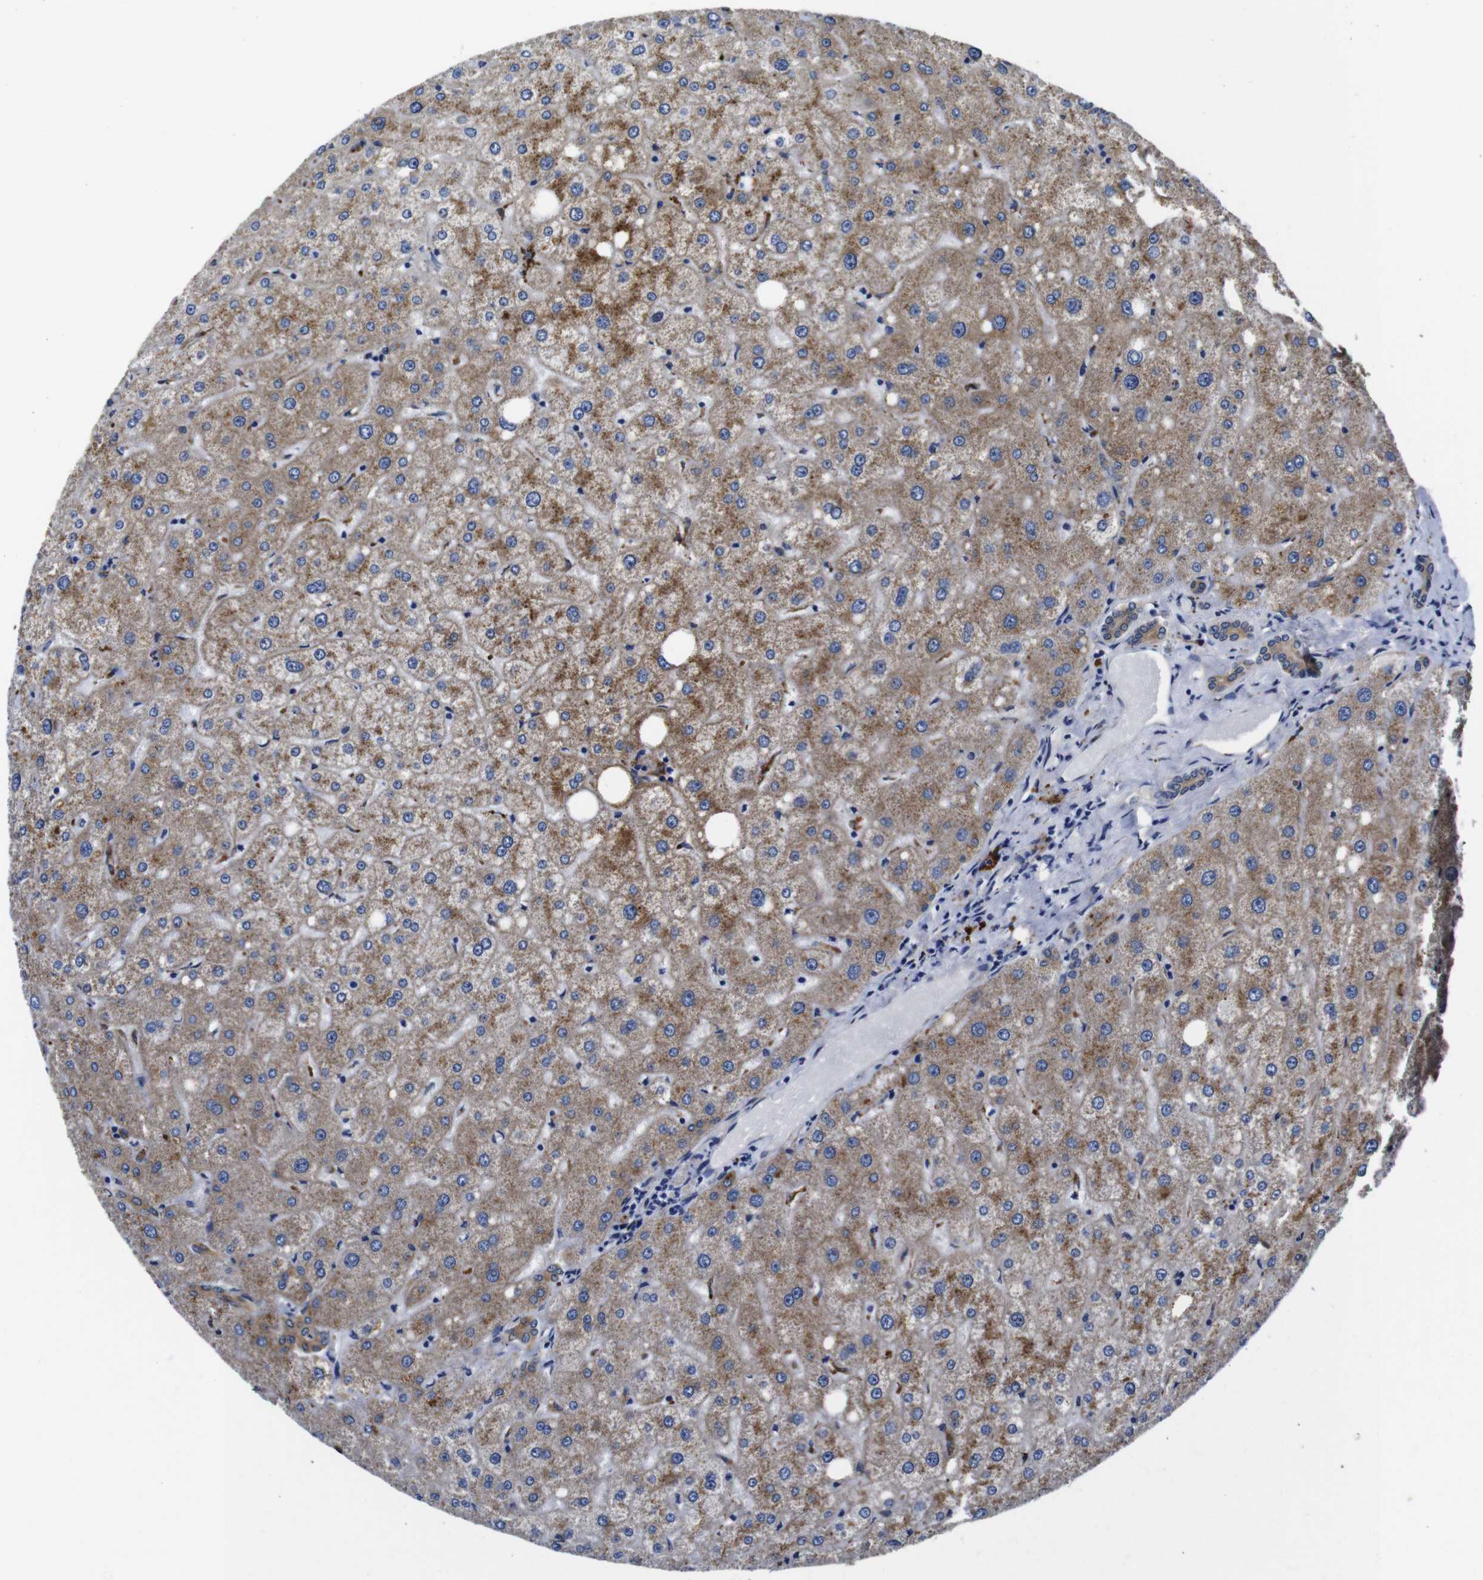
{"staining": {"intensity": "weak", "quantity": ">75%", "location": "cytoplasmic/membranous"}, "tissue": "liver", "cell_type": "Cholangiocytes", "image_type": "normal", "snomed": [{"axis": "morphology", "description": "Normal tissue, NOS"}, {"axis": "topography", "description": "Liver"}], "caption": "High-power microscopy captured an immunohistochemistry image of benign liver, revealing weak cytoplasmic/membranous positivity in approximately >75% of cholangiocytes.", "gene": "GIMAP2", "patient": {"sex": "male", "age": 73}}